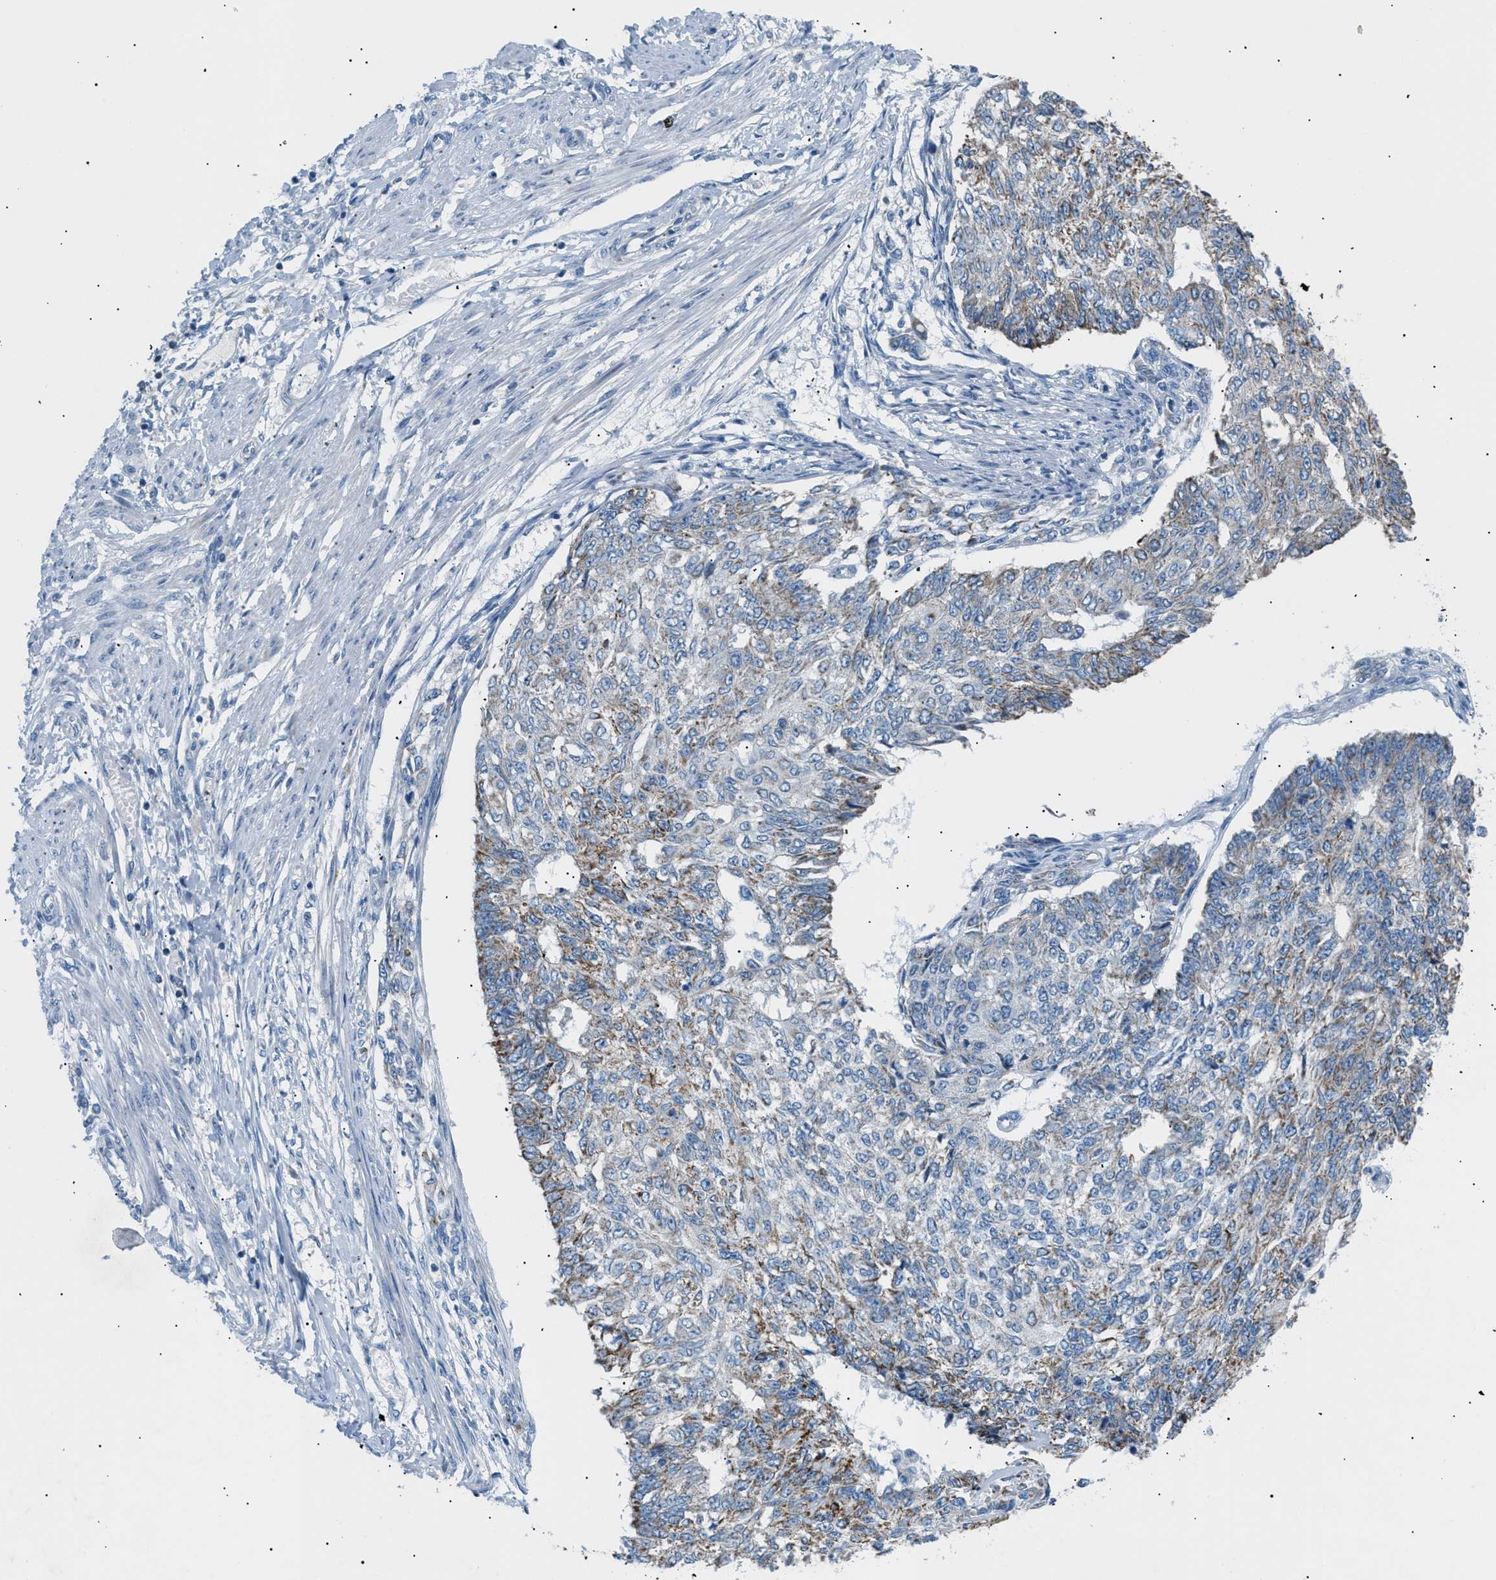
{"staining": {"intensity": "moderate", "quantity": "<25%", "location": "cytoplasmic/membranous"}, "tissue": "endometrial cancer", "cell_type": "Tumor cells", "image_type": "cancer", "snomed": [{"axis": "morphology", "description": "Adenocarcinoma, NOS"}, {"axis": "topography", "description": "Endometrium"}], "caption": "The micrograph displays staining of endometrial cancer, revealing moderate cytoplasmic/membranous protein positivity (brown color) within tumor cells.", "gene": "ILDR1", "patient": {"sex": "female", "age": 32}}